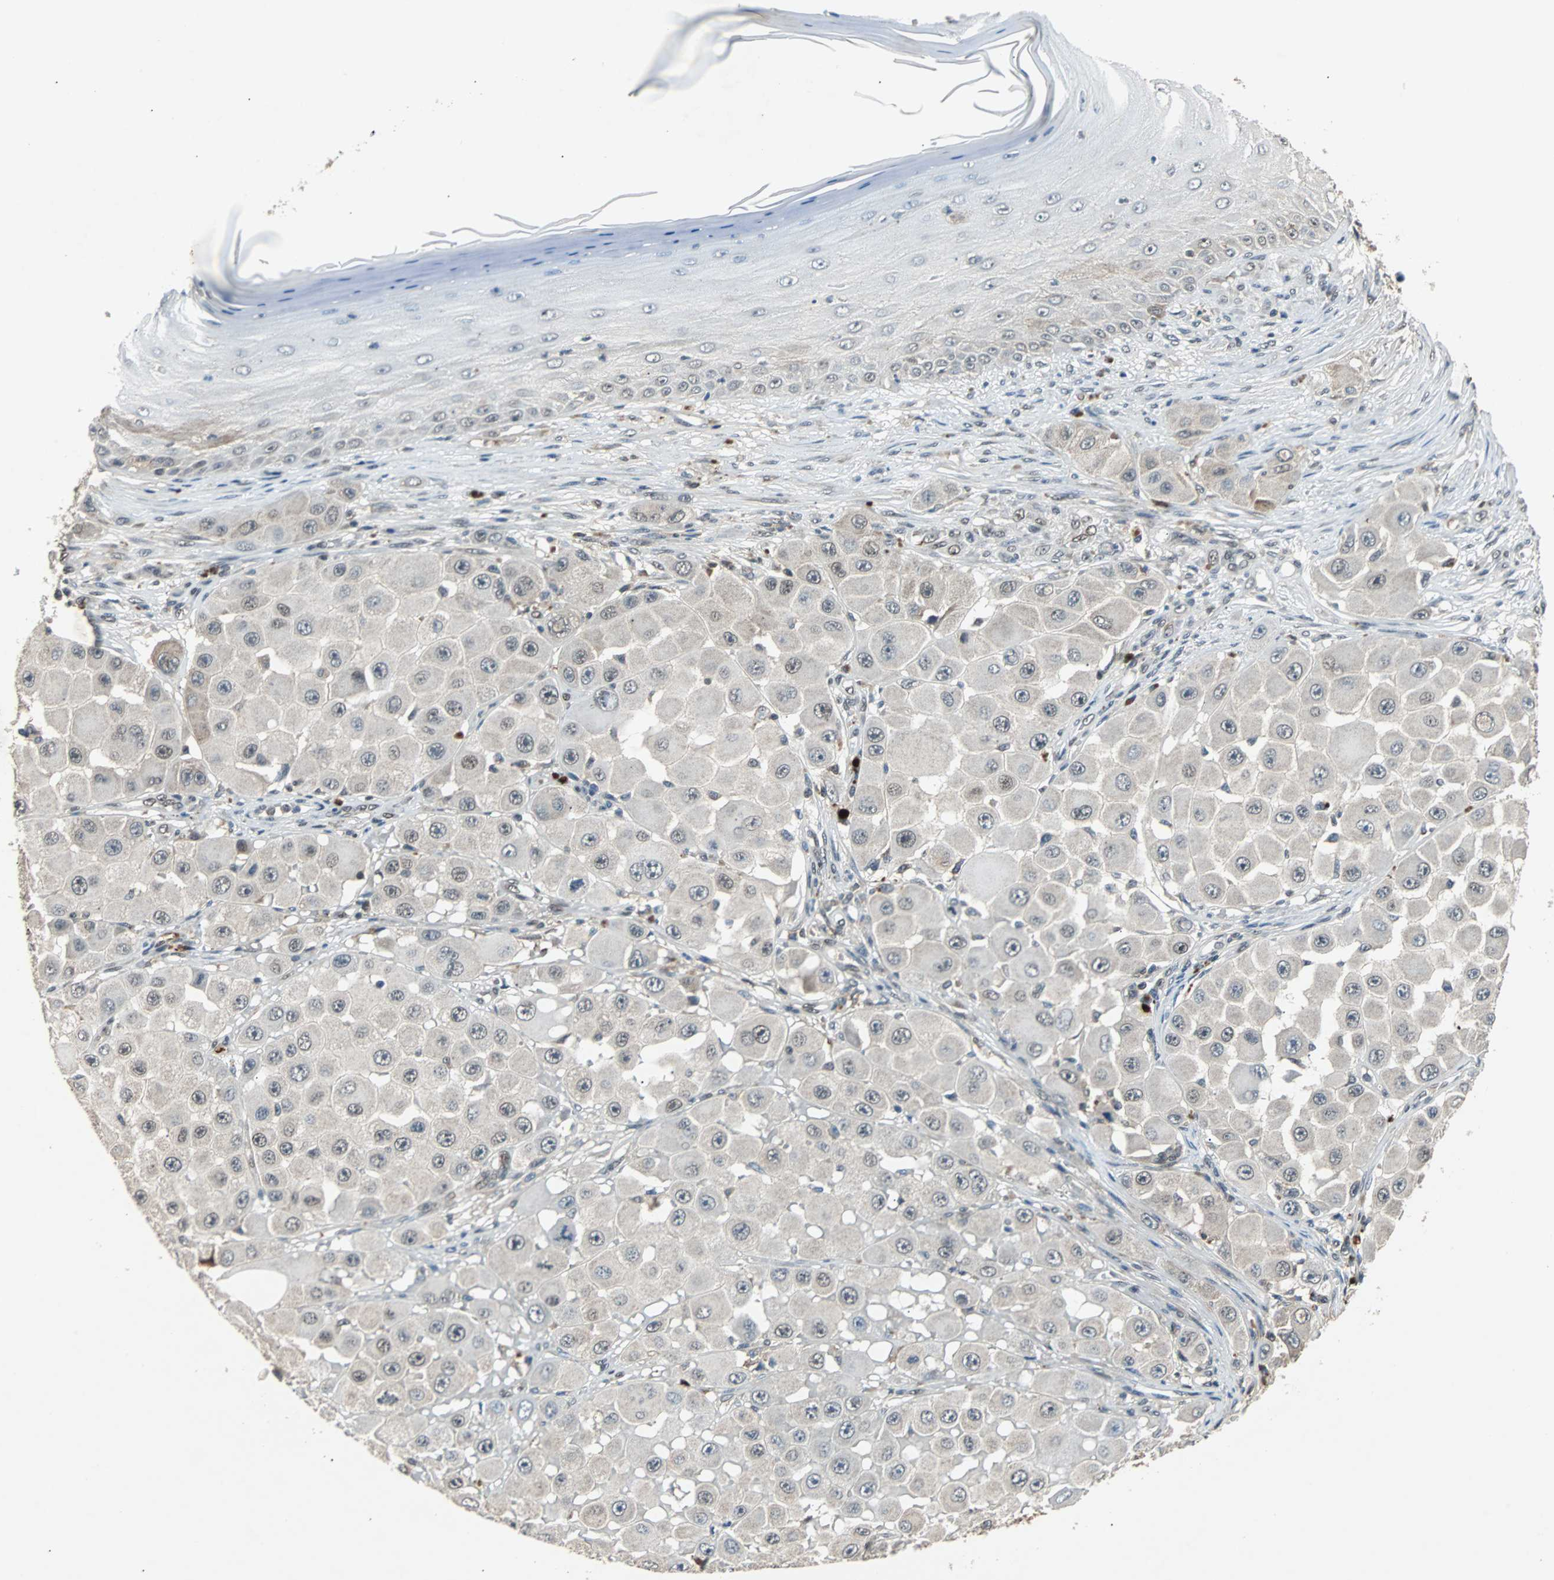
{"staining": {"intensity": "negative", "quantity": "none", "location": "none"}, "tissue": "melanoma", "cell_type": "Tumor cells", "image_type": "cancer", "snomed": [{"axis": "morphology", "description": "Malignant melanoma, NOS"}, {"axis": "topography", "description": "Skin"}], "caption": "Tumor cells are negative for protein expression in human malignant melanoma.", "gene": "PHC1", "patient": {"sex": "female", "age": 81}}